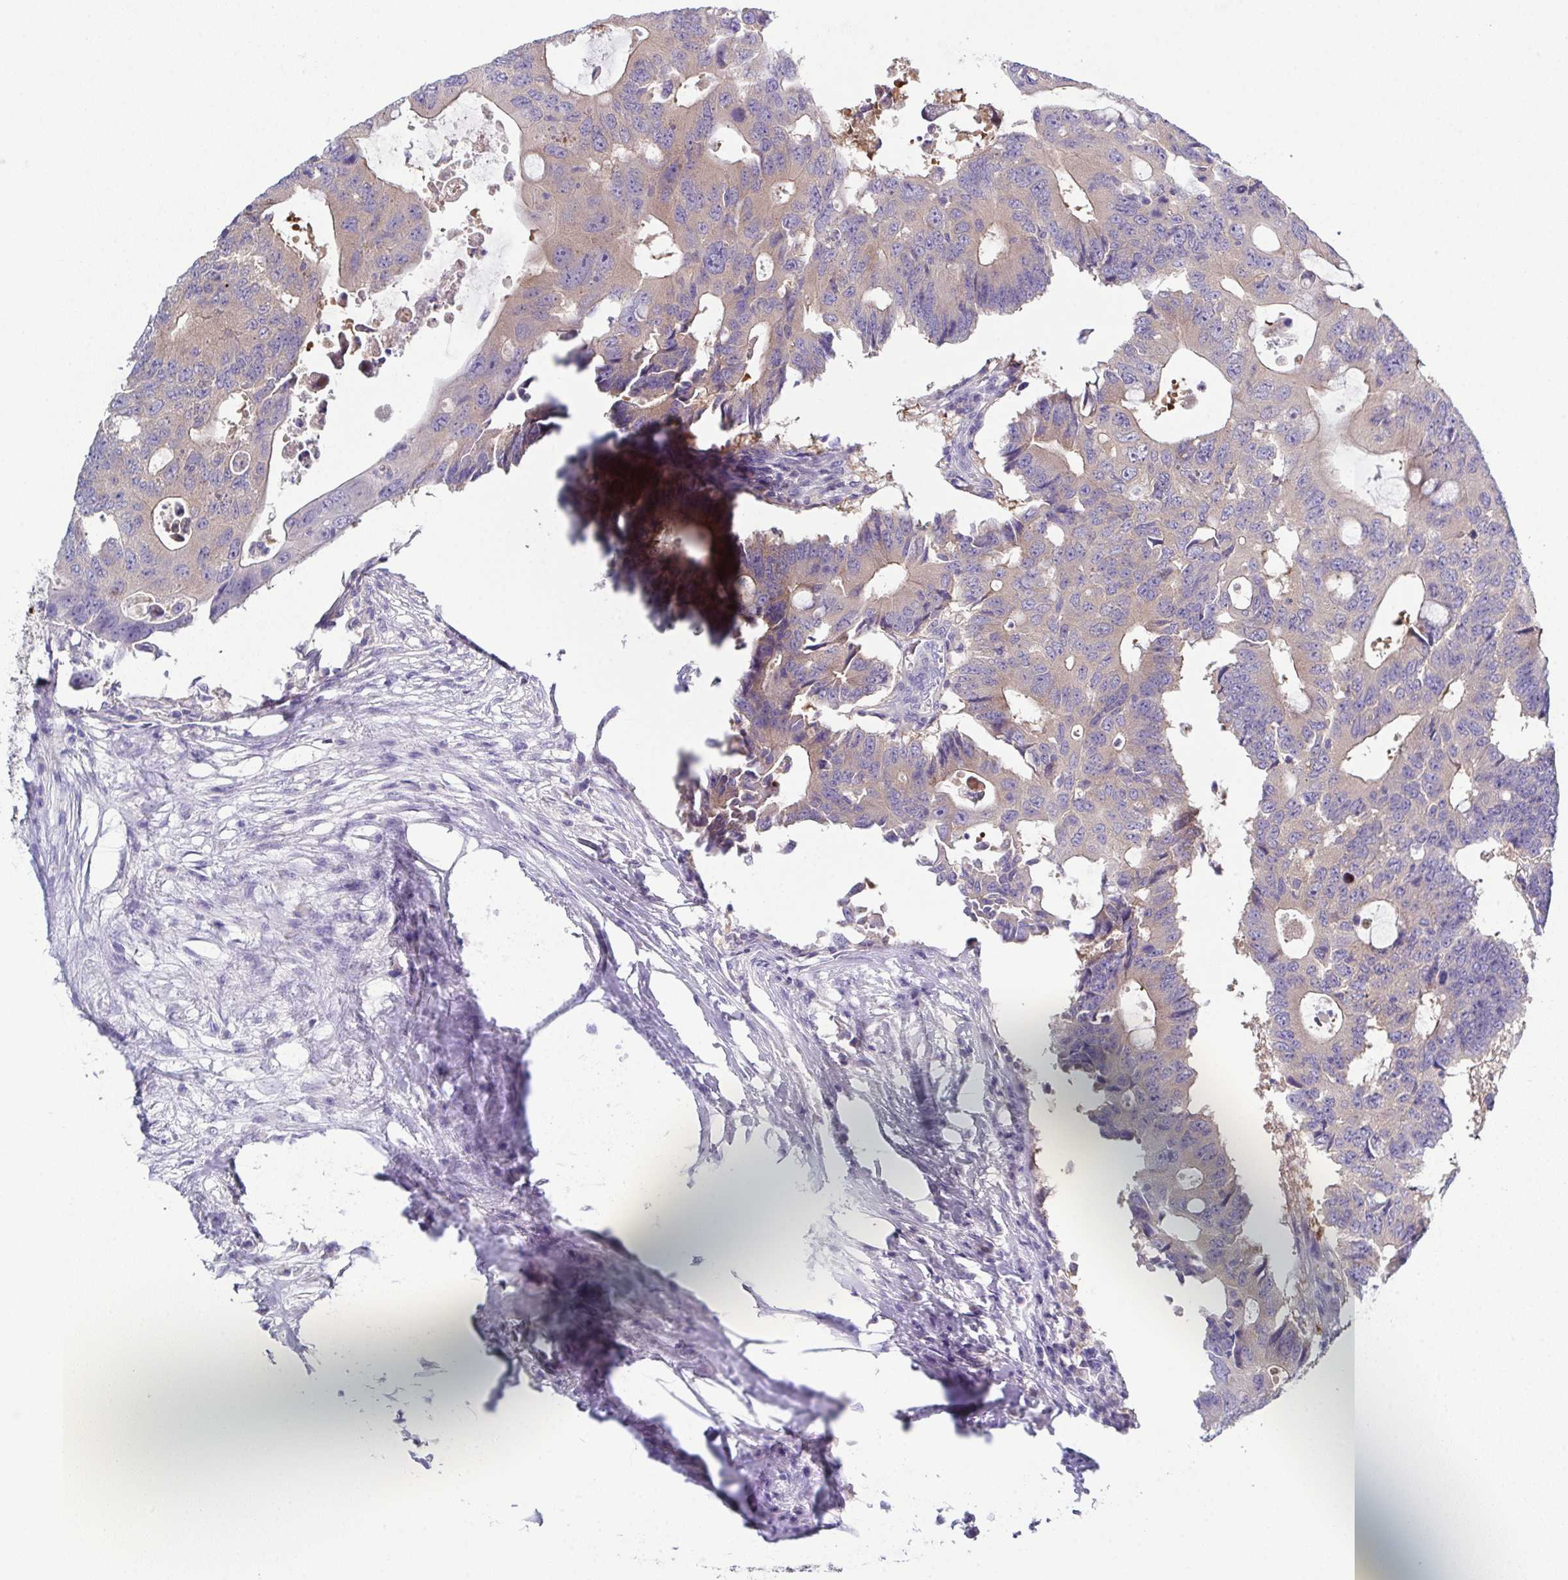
{"staining": {"intensity": "weak", "quantity": "25%-75%", "location": "cytoplasmic/membranous"}, "tissue": "colorectal cancer", "cell_type": "Tumor cells", "image_type": "cancer", "snomed": [{"axis": "morphology", "description": "Adenocarcinoma, NOS"}, {"axis": "topography", "description": "Colon"}], "caption": "Brown immunohistochemical staining in human colorectal cancer demonstrates weak cytoplasmic/membranous staining in about 25%-75% of tumor cells.", "gene": "CFAP97D1", "patient": {"sex": "male", "age": 71}}